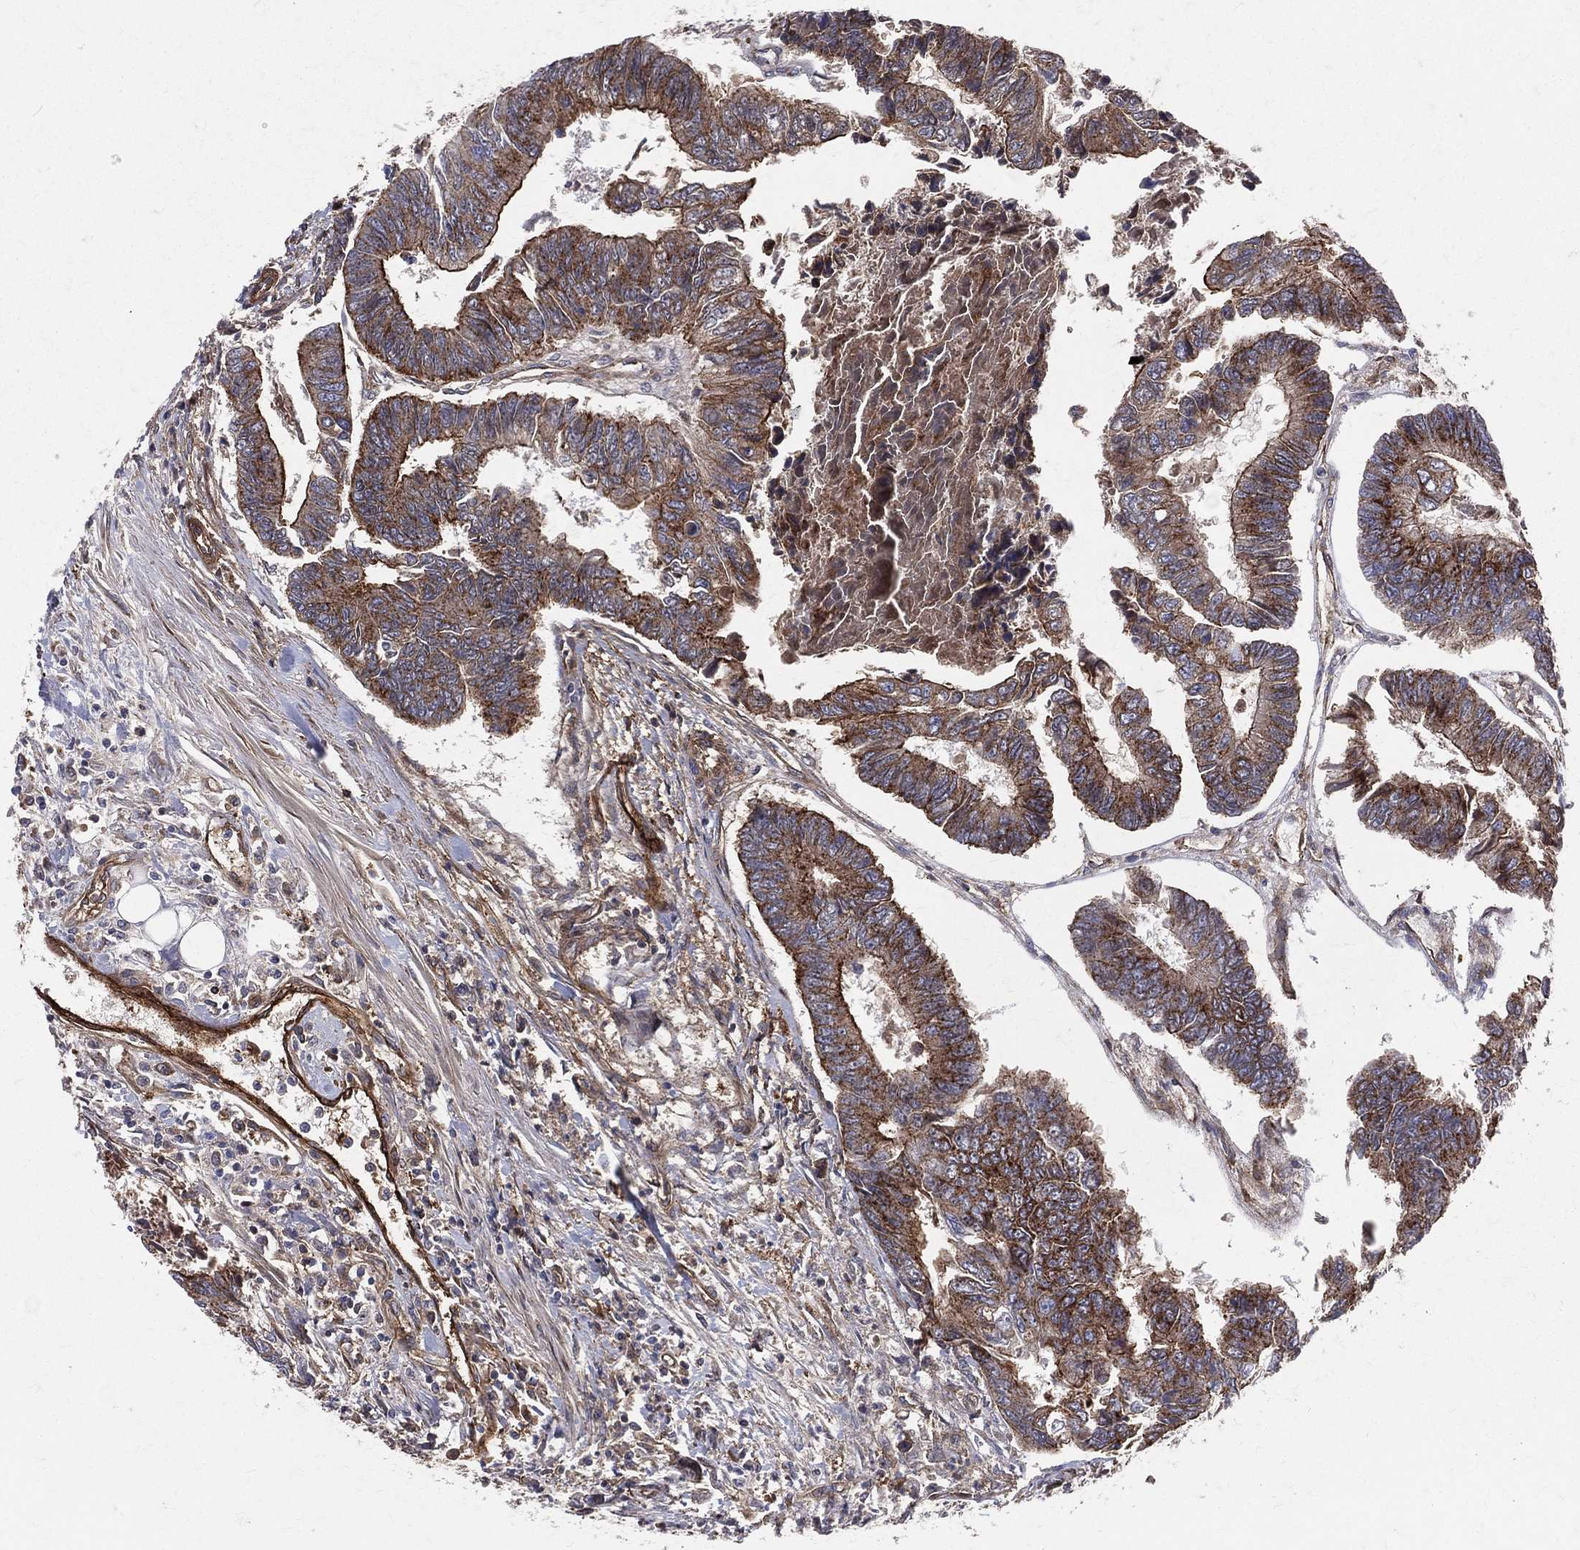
{"staining": {"intensity": "strong", "quantity": ">75%", "location": "cytoplasmic/membranous"}, "tissue": "colorectal cancer", "cell_type": "Tumor cells", "image_type": "cancer", "snomed": [{"axis": "morphology", "description": "Adenocarcinoma, NOS"}, {"axis": "topography", "description": "Colon"}], "caption": "Immunohistochemical staining of human colorectal cancer reveals strong cytoplasmic/membranous protein positivity in about >75% of tumor cells. The protein of interest is stained brown, and the nuclei are stained in blue (DAB IHC with brightfield microscopy, high magnification).", "gene": "ENTPD1", "patient": {"sex": "female", "age": 65}}